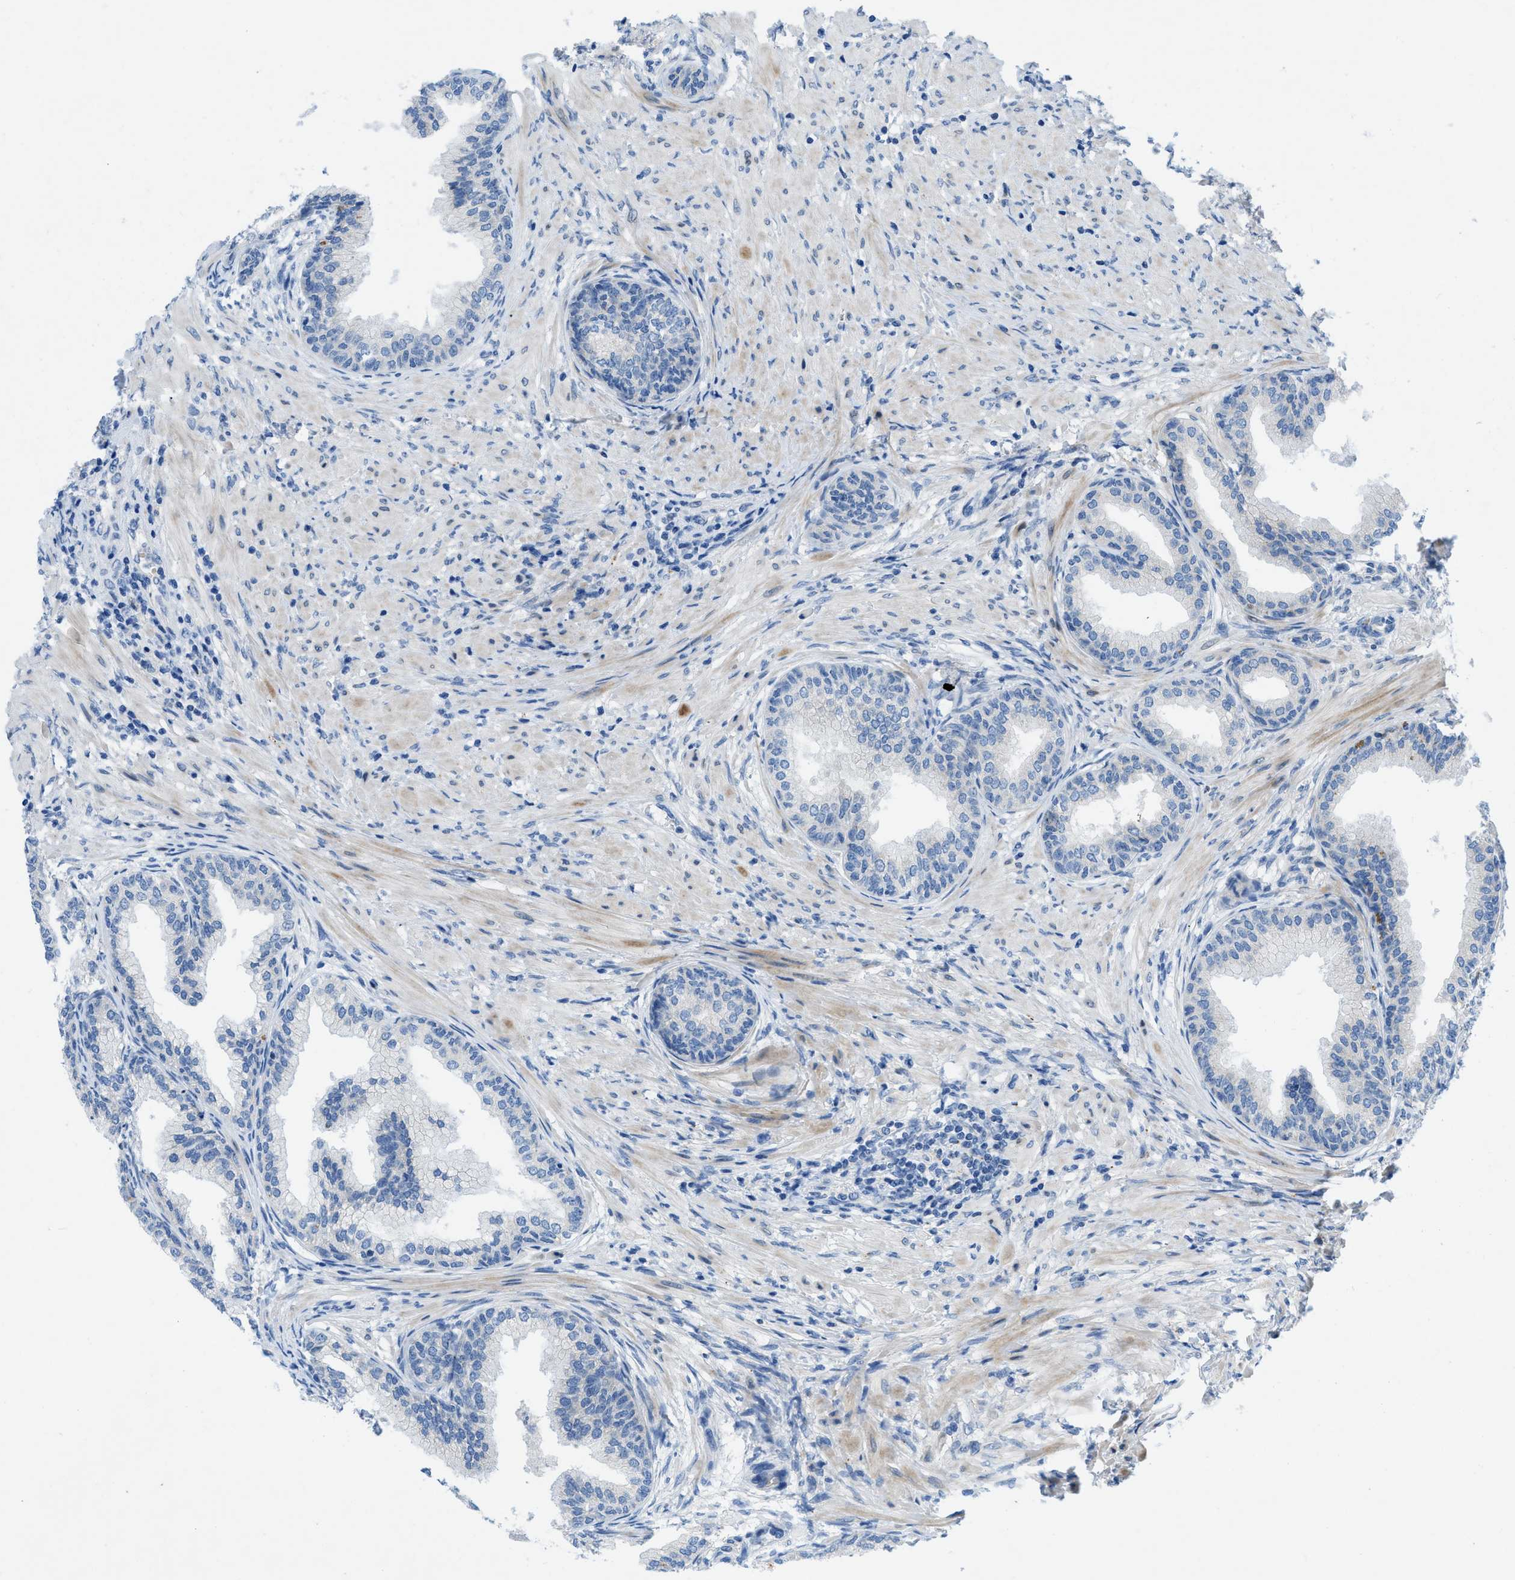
{"staining": {"intensity": "negative", "quantity": "none", "location": "none"}, "tissue": "prostate", "cell_type": "Glandular cells", "image_type": "normal", "snomed": [{"axis": "morphology", "description": "Normal tissue, NOS"}, {"axis": "topography", "description": "Prostate"}], "caption": "Protein analysis of normal prostate exhibits no significant staining in glandular cells. The staining was performed using DAB (3,3'-diaminobenzidine) to visualize the protein expression in brown, while the nuclei were stained in blue with hematoxylin (Magnification: 20x).", "gene": "TMEM248", "patient": {"sex": "male", "age": 76}}